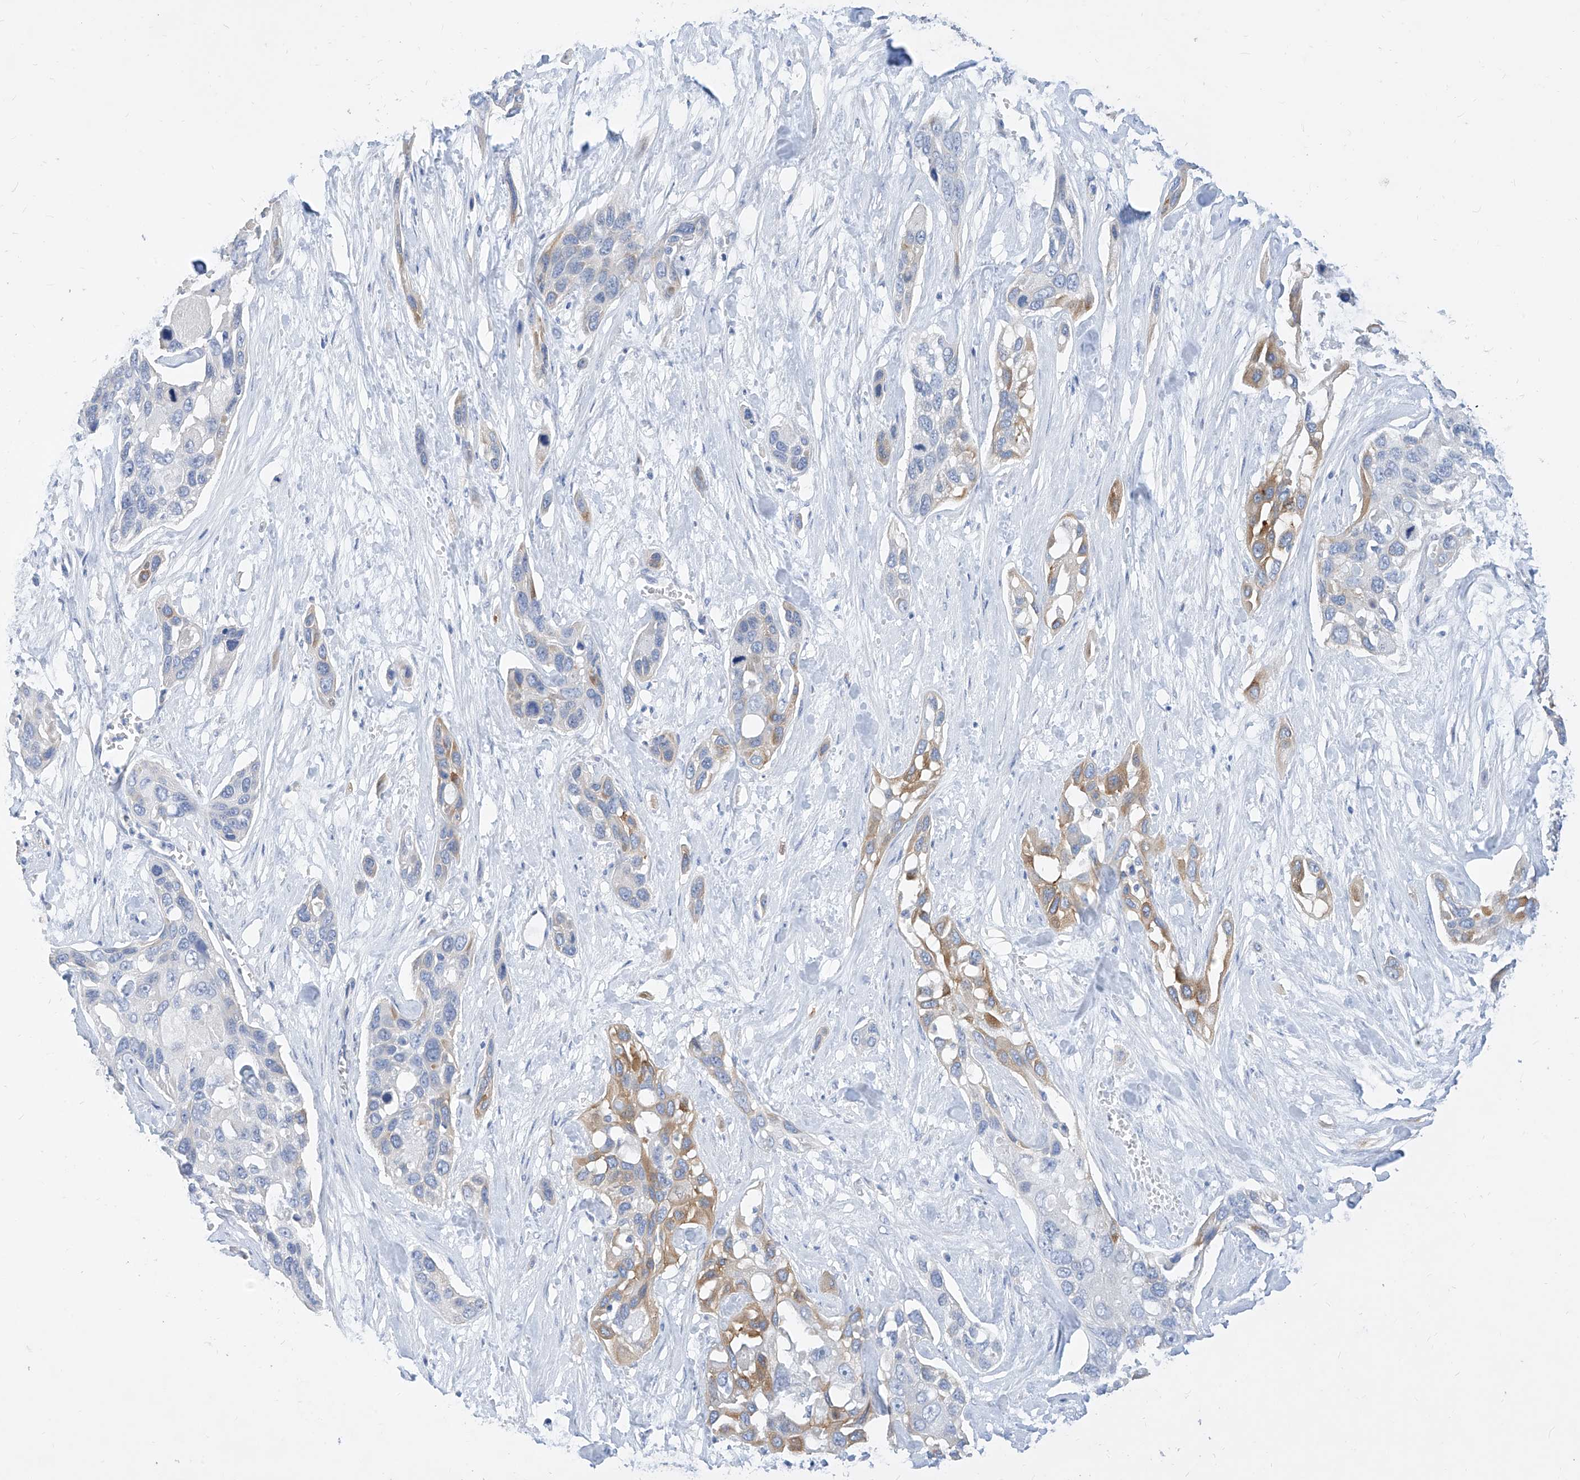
{"staining": {"intensity": "moderate", "quantity": "<25%", "location": "cytoplasmic/membranous"}, "tissue": "pancreatic cancer", "cell_type": "Tumor cells", "image_type": "cancer", "snomed": [{"axis": "morphology", "description": "Adenocarcinoma, NOS"}, {"axis": "topography", "description": "Pancreas"}], "caption": "There is low levels of moderate cytoplasmic/membranous staining in tumor cells of pancreatic cancer, as demonstrated by immunohistochemical staining (brown color).", "gene": "SCGB2A1", "patient": {"sex": "female", "age": 60}}